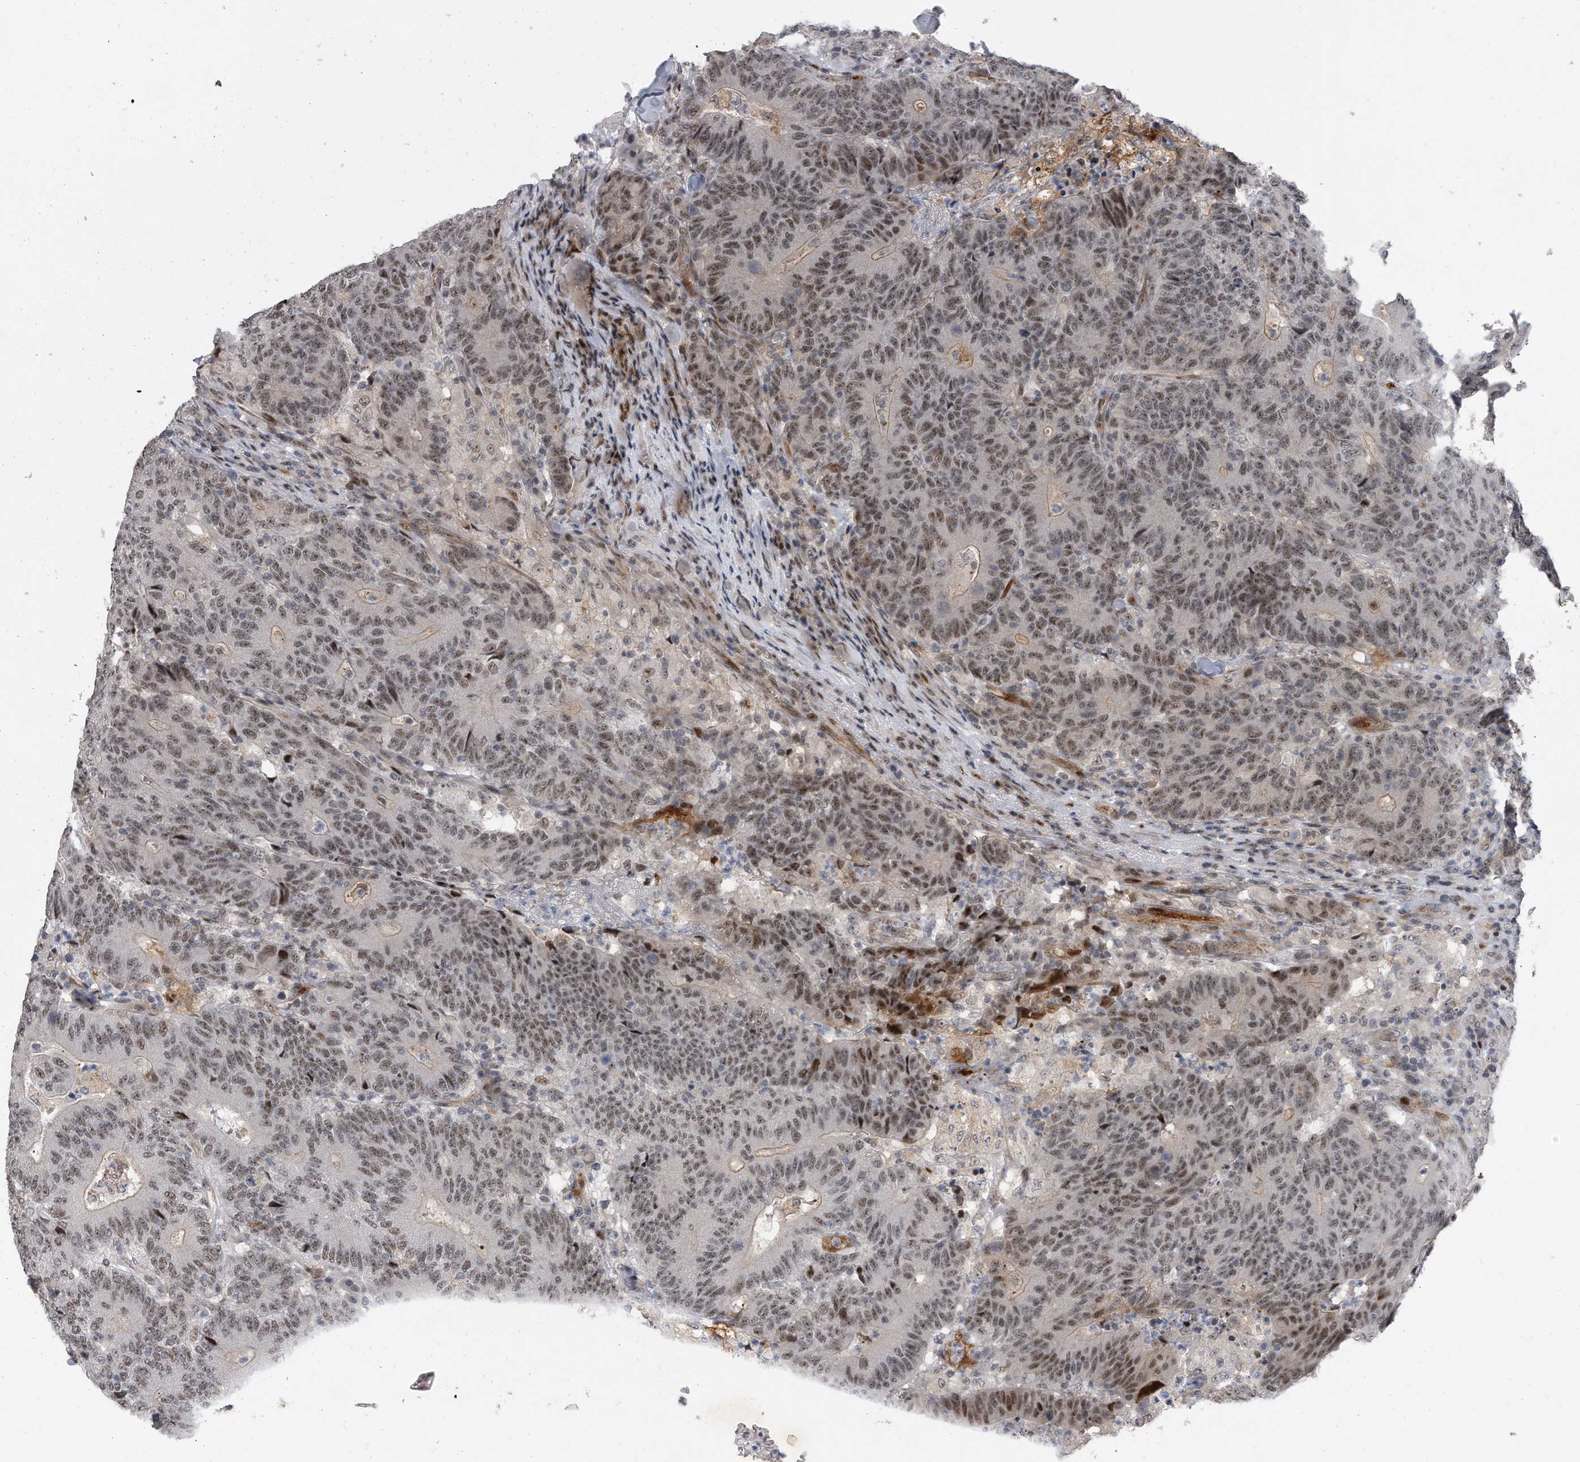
{"staining": {"intensity": "weak", "quantity": ">75%", "location": "nuclear"}, "tissue": "colorectal cancer", "cell_type": "Tumor cells", "image_type": "cancer", "snomed": [{"axis": "morphology", "description": "Normal tissue, NOS"}, {"axis": "morphology", "description": "Adenocarcinoma, NOS"}, {"axis": "topography", "description": "Colon"}], "caption": "High-power microscopy captured an IHC micrograph of adenocarcinoma (colorectal), revealing weak nuclear staining in about >75% of tumor cells.", "gene": "PGBD2", "patient": {"sex": "female", "age": 75}}